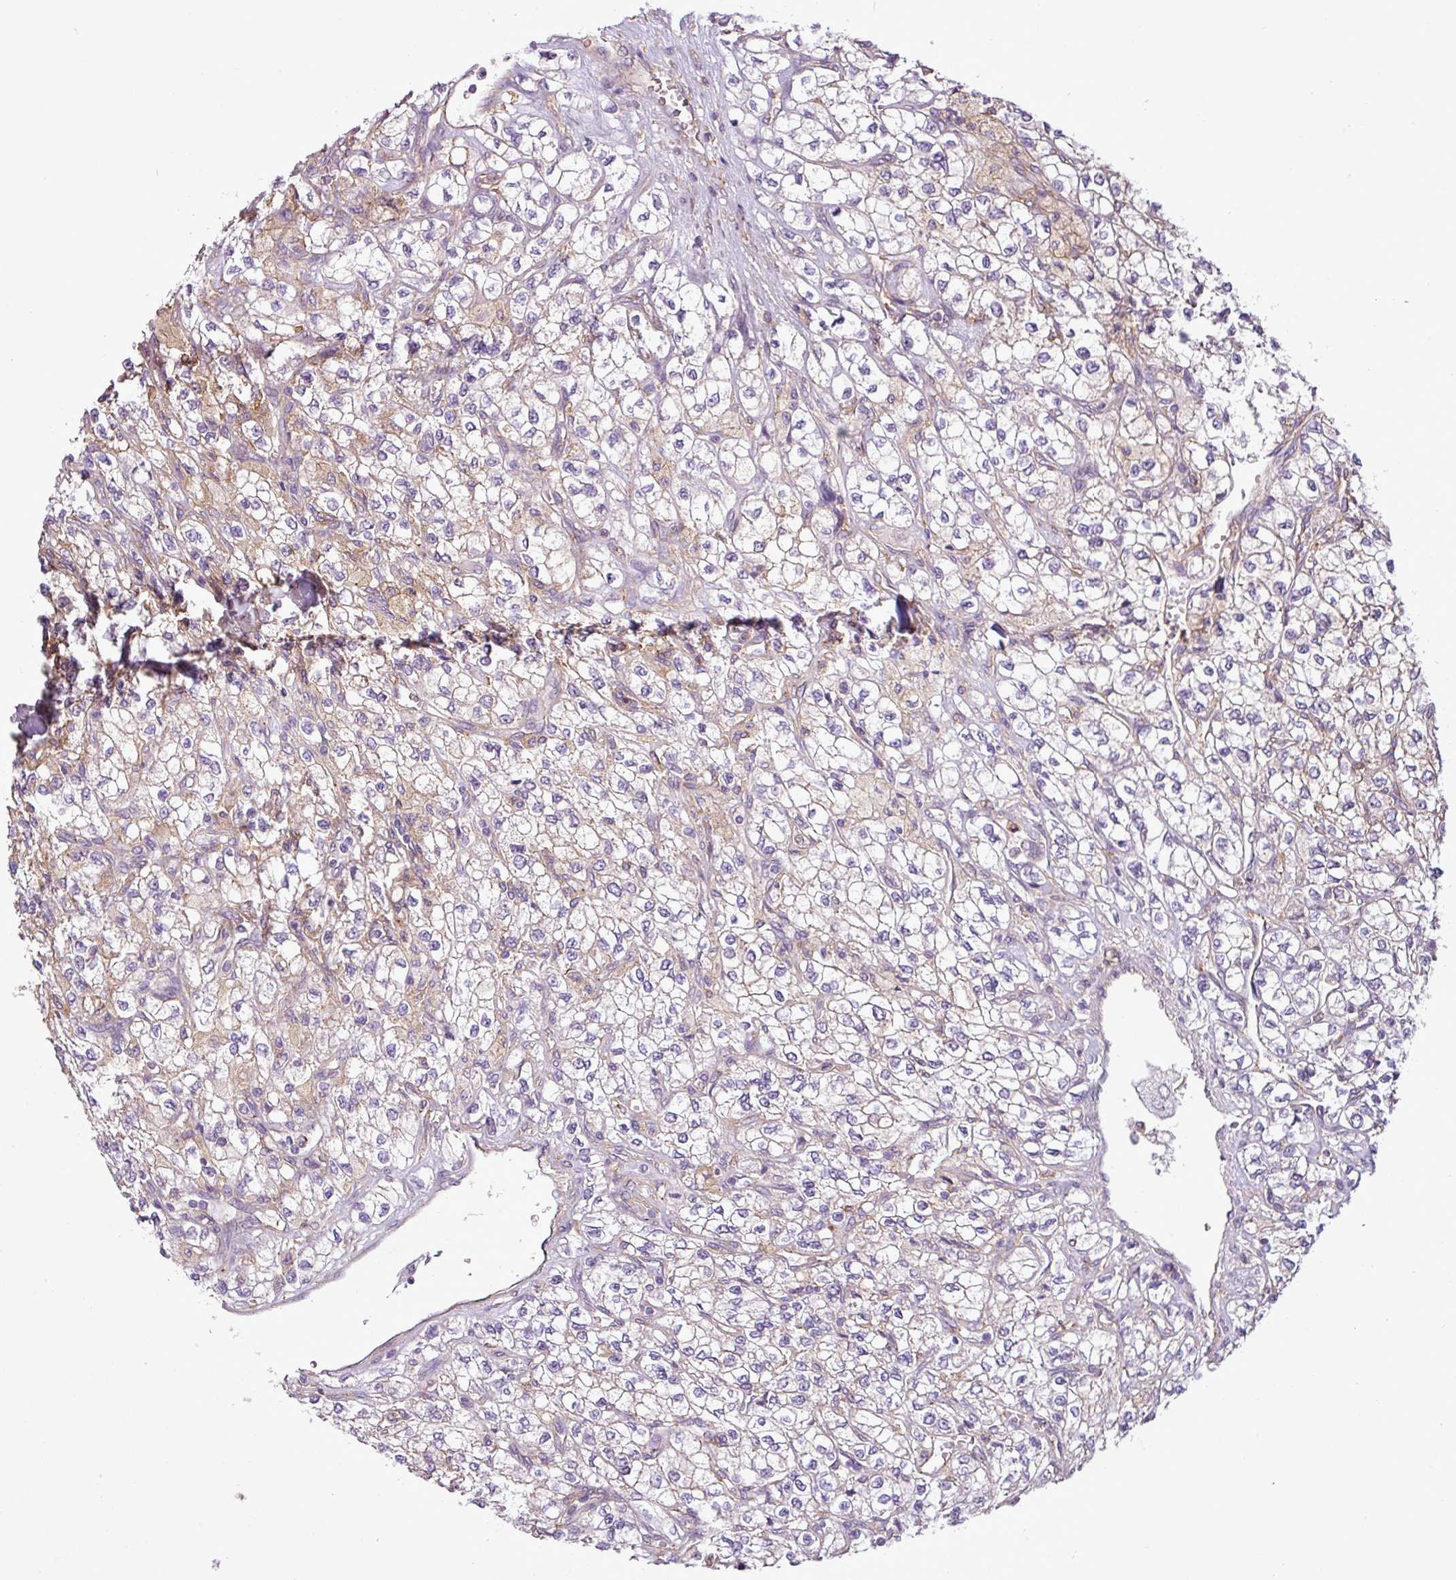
{"staining": {"intensity": "negative", "quantity": "none", "location": "none"}, "tissue": "renal cancer", "cell_type": "Tumor cells", "image_type": "cancer", "snomed": [{"axis": "morphology", "description": "Adenocarcinoma, NOS"}, {"axis": "topography", "description": "Kidney"}], "caption": "Protein analysis of renal cancer shows no significant positivity in tumor cells. Nuclei are stained in blue.", "gene": "PACSIN2", "patient": {"sex": "male", "age": 80}}